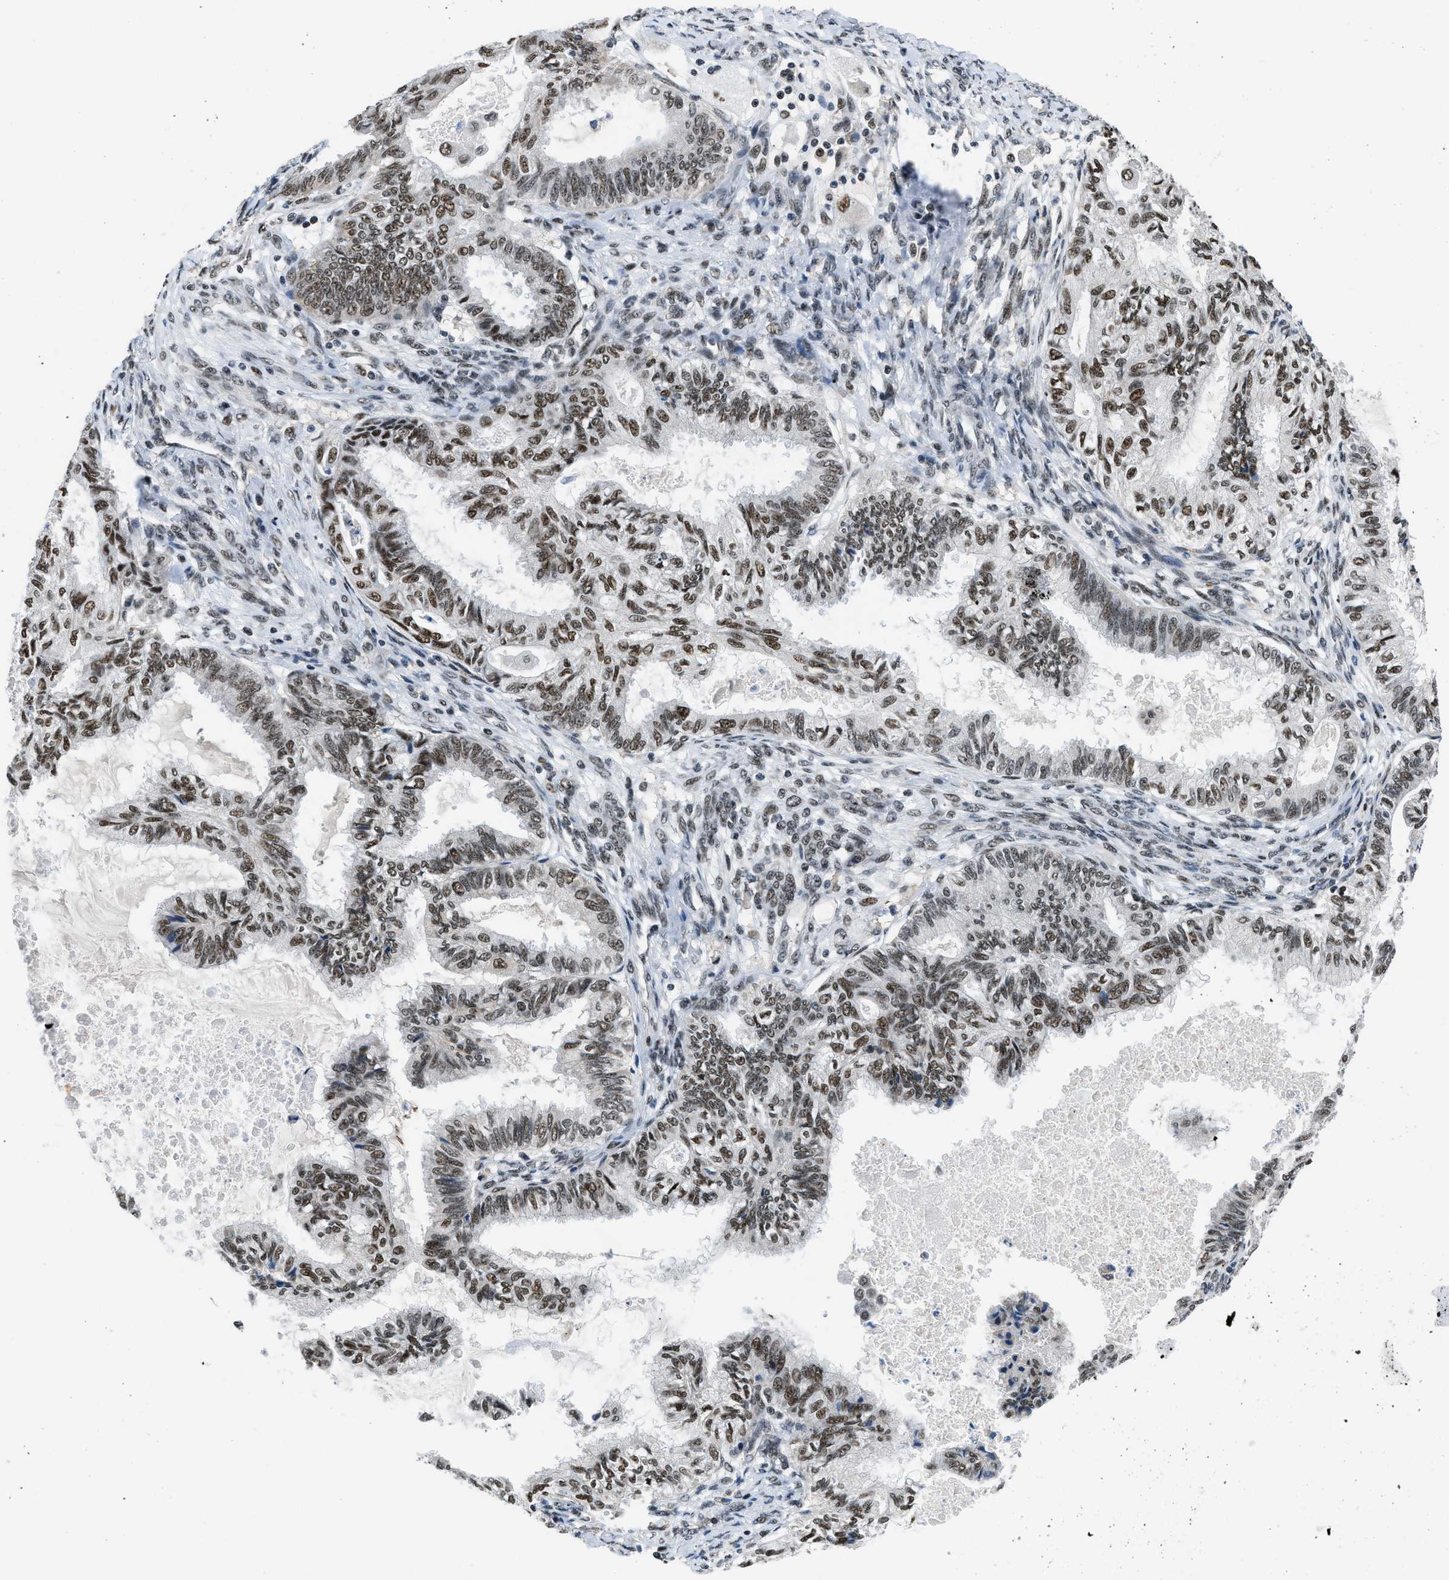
{"staining": {"intensity": "strong", "quantity": ">75%", "location": "nuclear"}, "tissue": "cervical cancer", "cell_type": "Tumor cells", "image_type": "cancer", "snomed": [{"axis": "morphology", "description": "Normal tissue, NOS"}, {"axis": "morphology", "description": "Adenocarcinoma, NOS"}, {"axis": "topography", "description": "Cervix"}, {"axis": "topography", "description": "Endometrium"}], "caption": "Immunohistochemical staining of cervical cancer (adenocarcinoma) reveals high levels of strong nuclear protein staining in about >75% of tumor cells.", "gene": "KDM3B", "patient": {"sex": "female", "age": 86}}